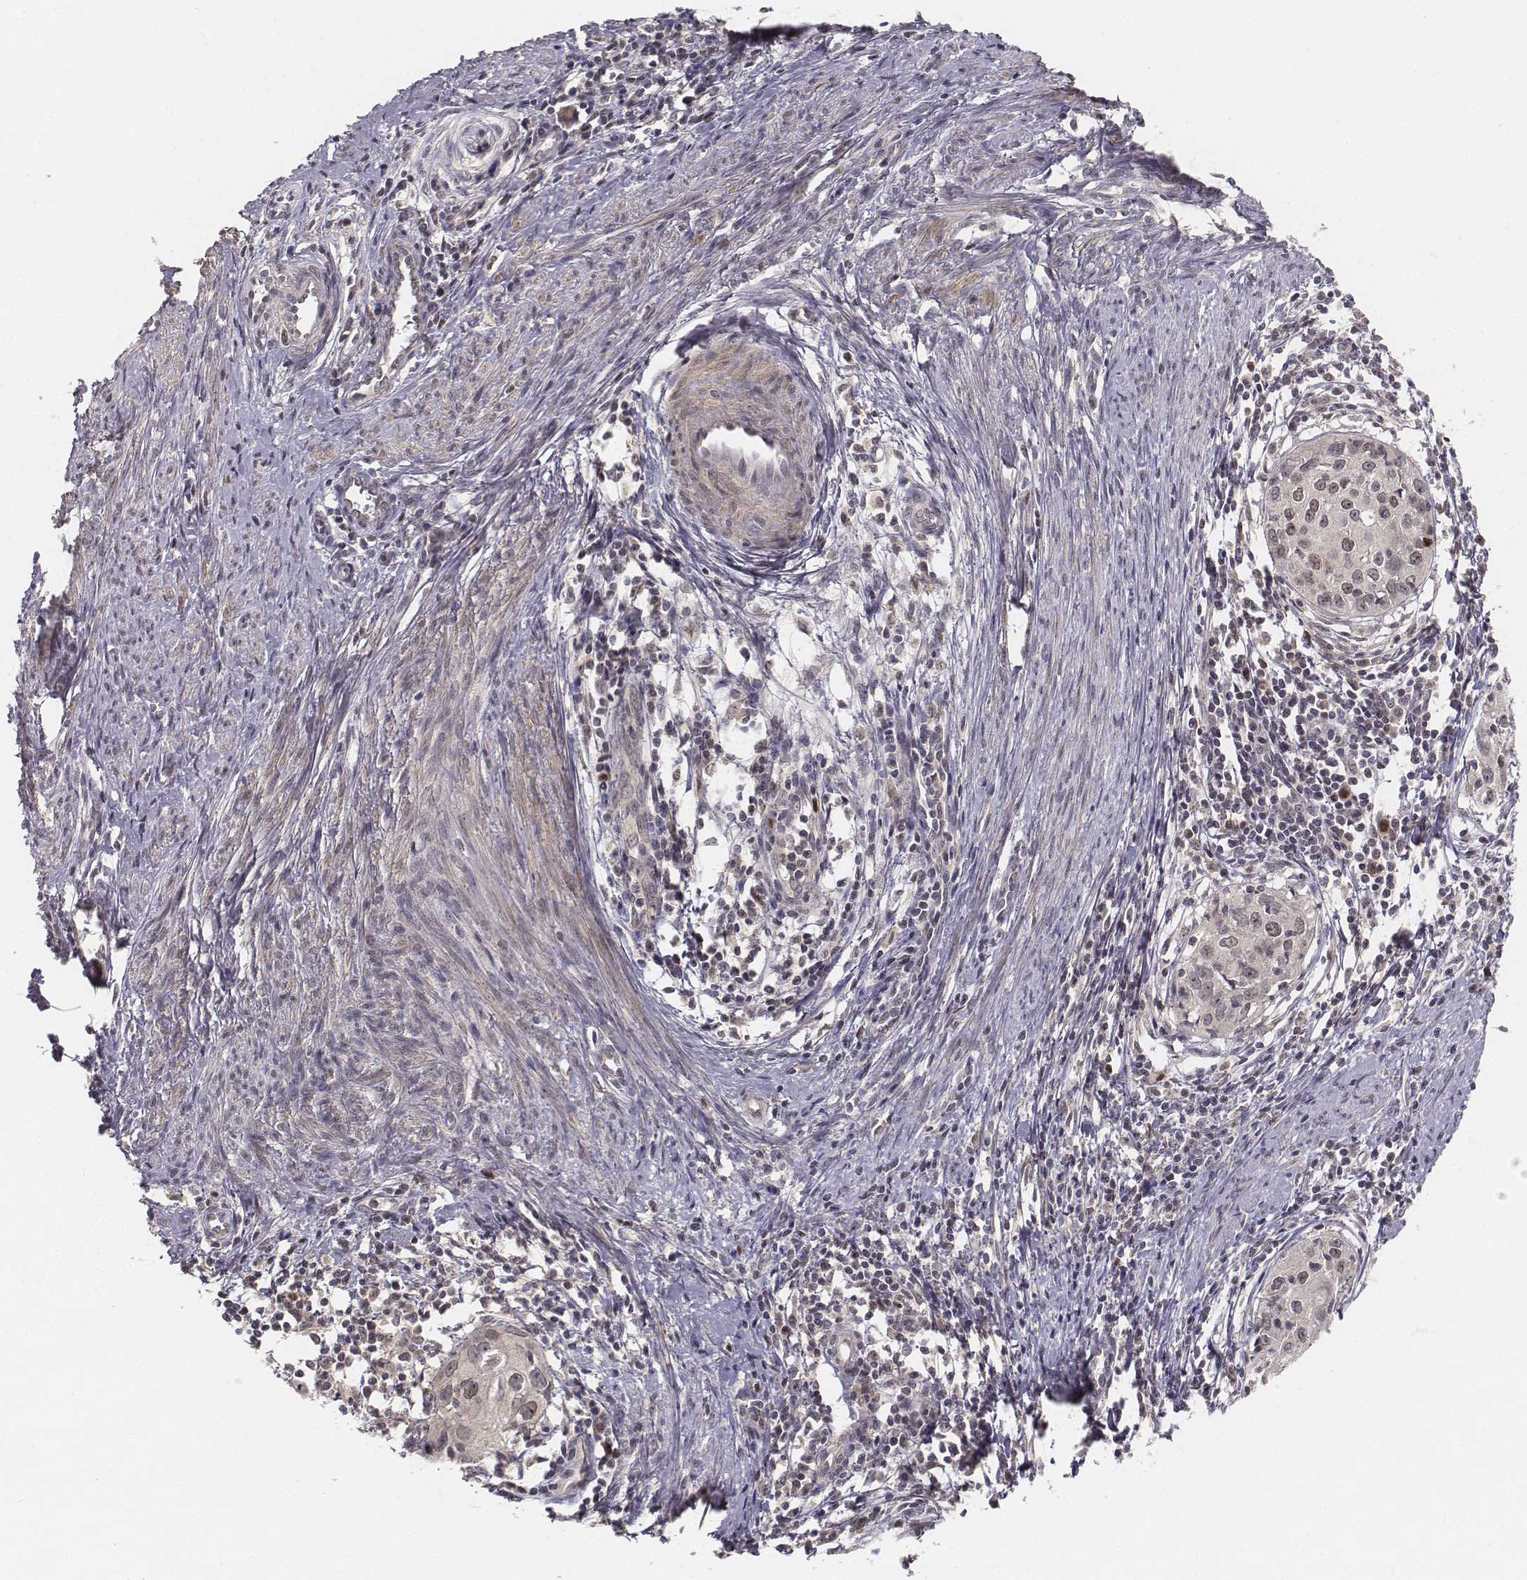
{"staining": {"intensity": "weak", "quantity": "25%-75%", "location": "nuclear"}, "tissue": "cervical cancer", "cell_type": "Tumor cells", "image_type": "cancer", "snomed": [{"axis": "morphology", "description": "Squamous cell carcinoma, NOS"}, {"axis": "topography", "description": "Cervix"}], "caption": "Immunohistochemistry (DAB (3,3'-diaminobenzidine)) staining of squamous cell carcinoma (cervical) exhibits weak nuclear protein staining in about 25%-75% of tumor cells.", "gene": "FANCD2", "patient": {"sex": "female", "age": 40}}